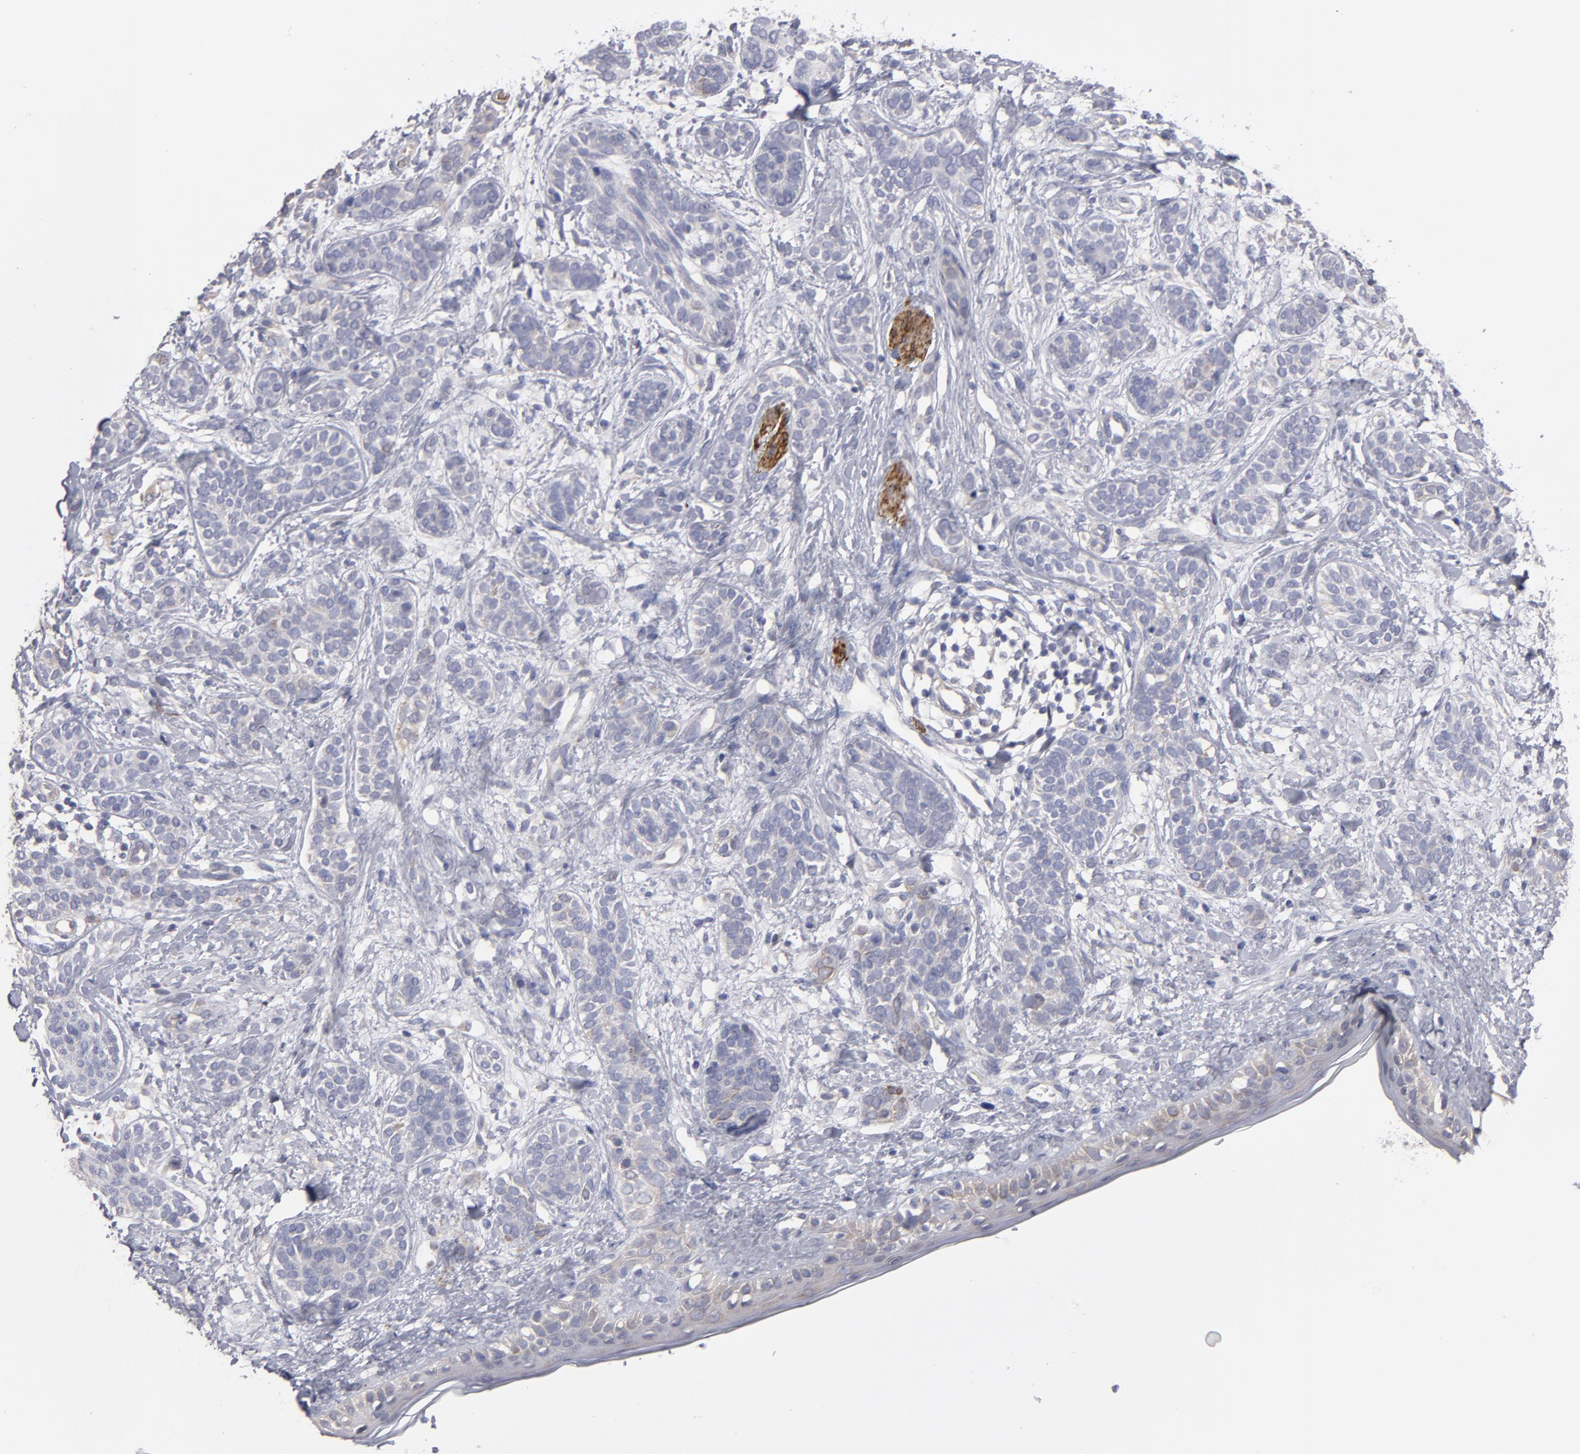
{"staining": {"intensity": "moderate", "quantity": "<25%", "location": "cytoplasmic/membranous"}, "tissue": "skin cancer", "cell_type": "Tumor cells", "image_type": "cancer", "snomed": [{"axis": "morphology", "description": "Normal tissue, NOS"}, {"axis": "morphology", "description": "Basal cell carcinoma"}, {"axis": "topography", "description": "Skin"}], "caption": "Skin cancer (basal cell carcinoma) stained for a protein (brown) demonstrates moderate cytoplasmic/membranous positive positivity in approximately <25% of tumor cells.", "gene": "SLMAP", "patient": {"sex": "male", "age": 63}}